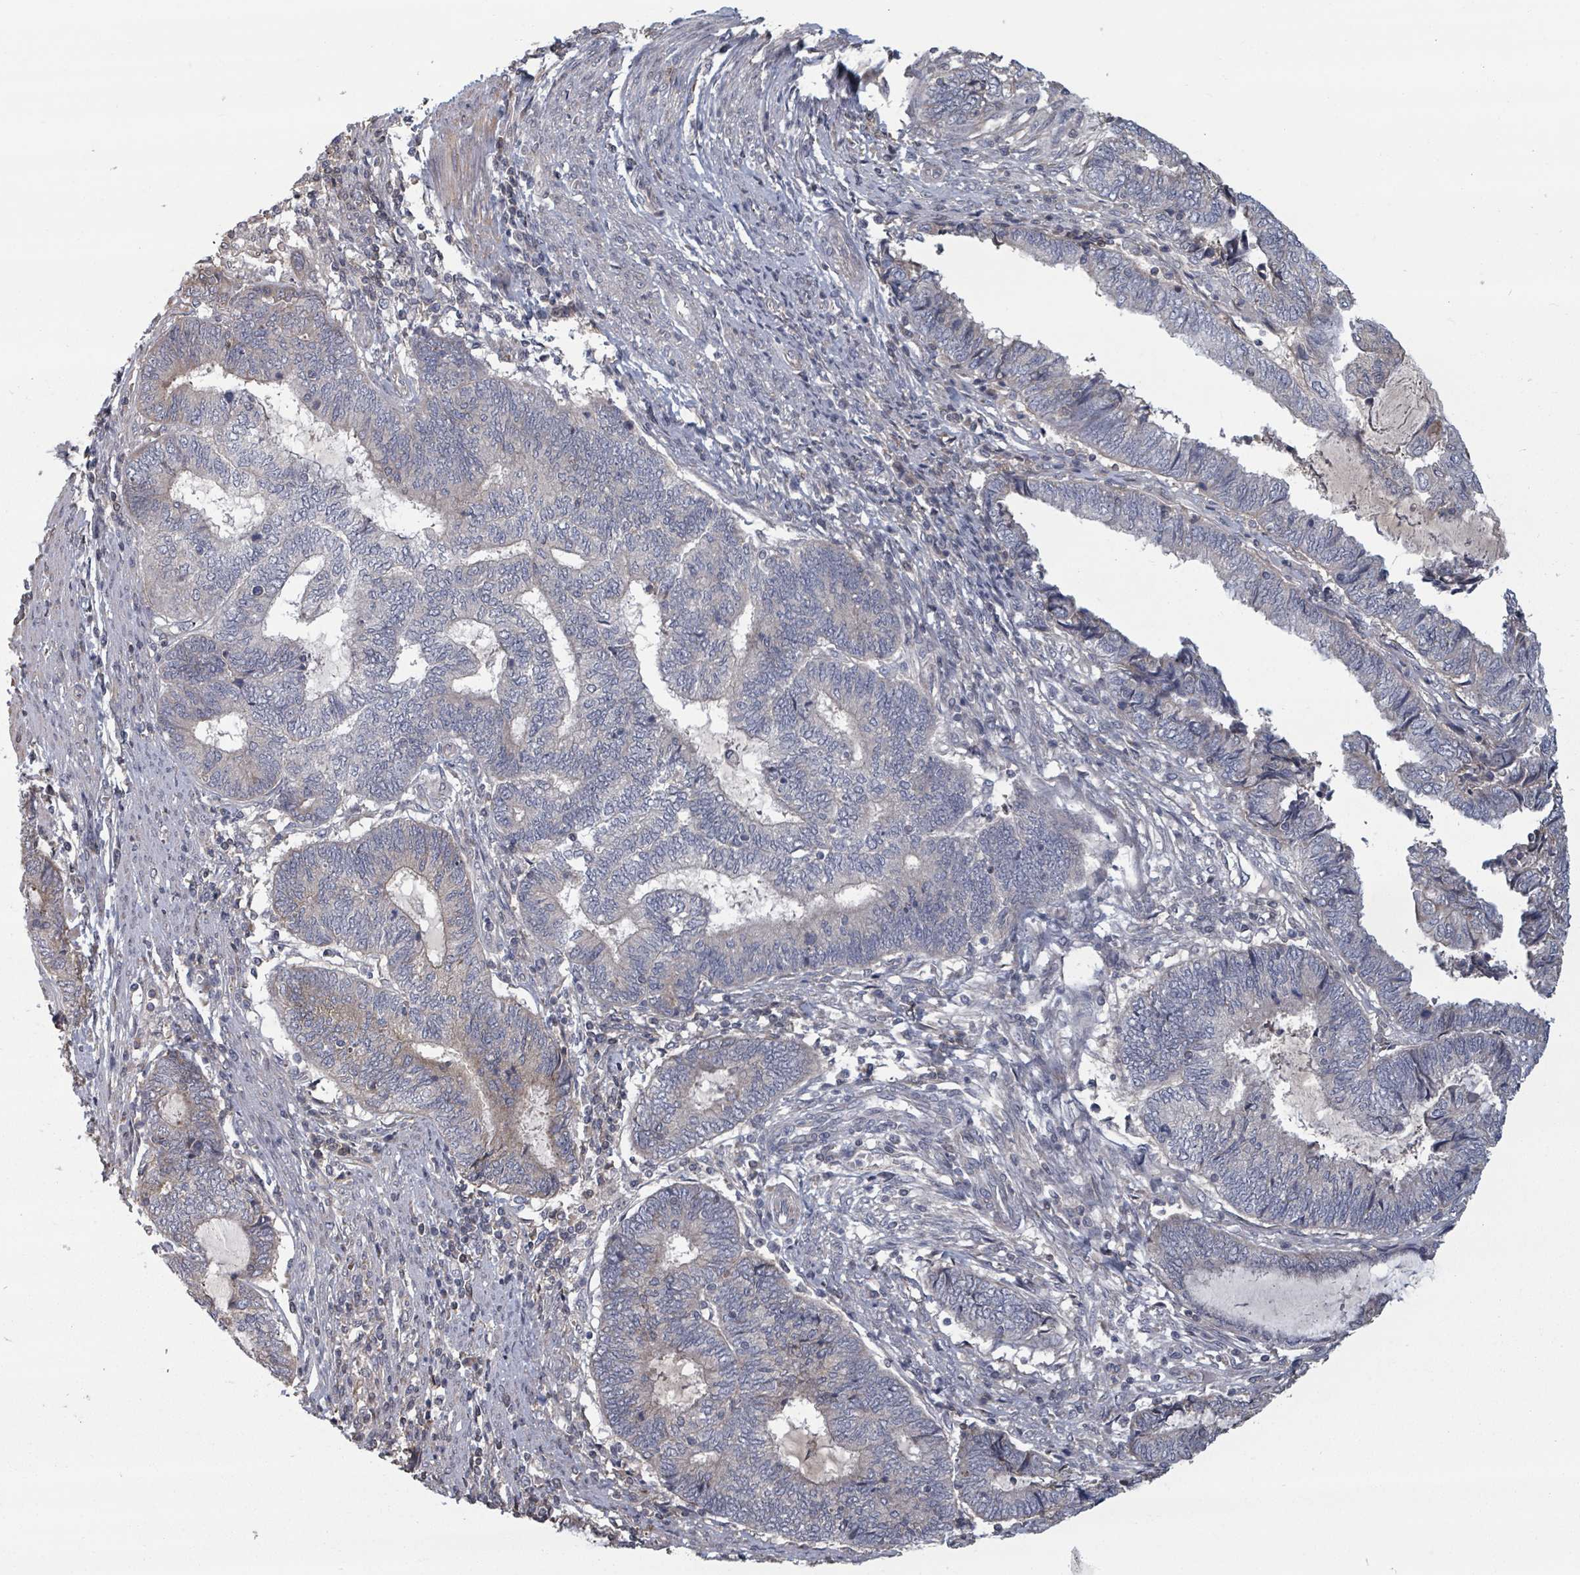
{"staining": {"intensity": "weak", "quantity": "<25%", "location": "cytoplasmic/membranous"}, "tissue": "endometrial cancer", "cell_type": "Tumor cells", "image_type": "cancer", "snomed": [{"axis": "morphology", "description": "Adenocarcinoma, NOS"}, {"axis": "topography", "description": "Uterus"}, {"axis": "topography", "description": "Endometrium"}], "caption": "High power microscopy histopathology image of an immunohistochemistry (IHC) micrograph of endometrial adenocarcinoma, revealing no significant positivity in tumor cells.", "gene": "GABBR1", "patient": {"sex": "female", "age": 70}}